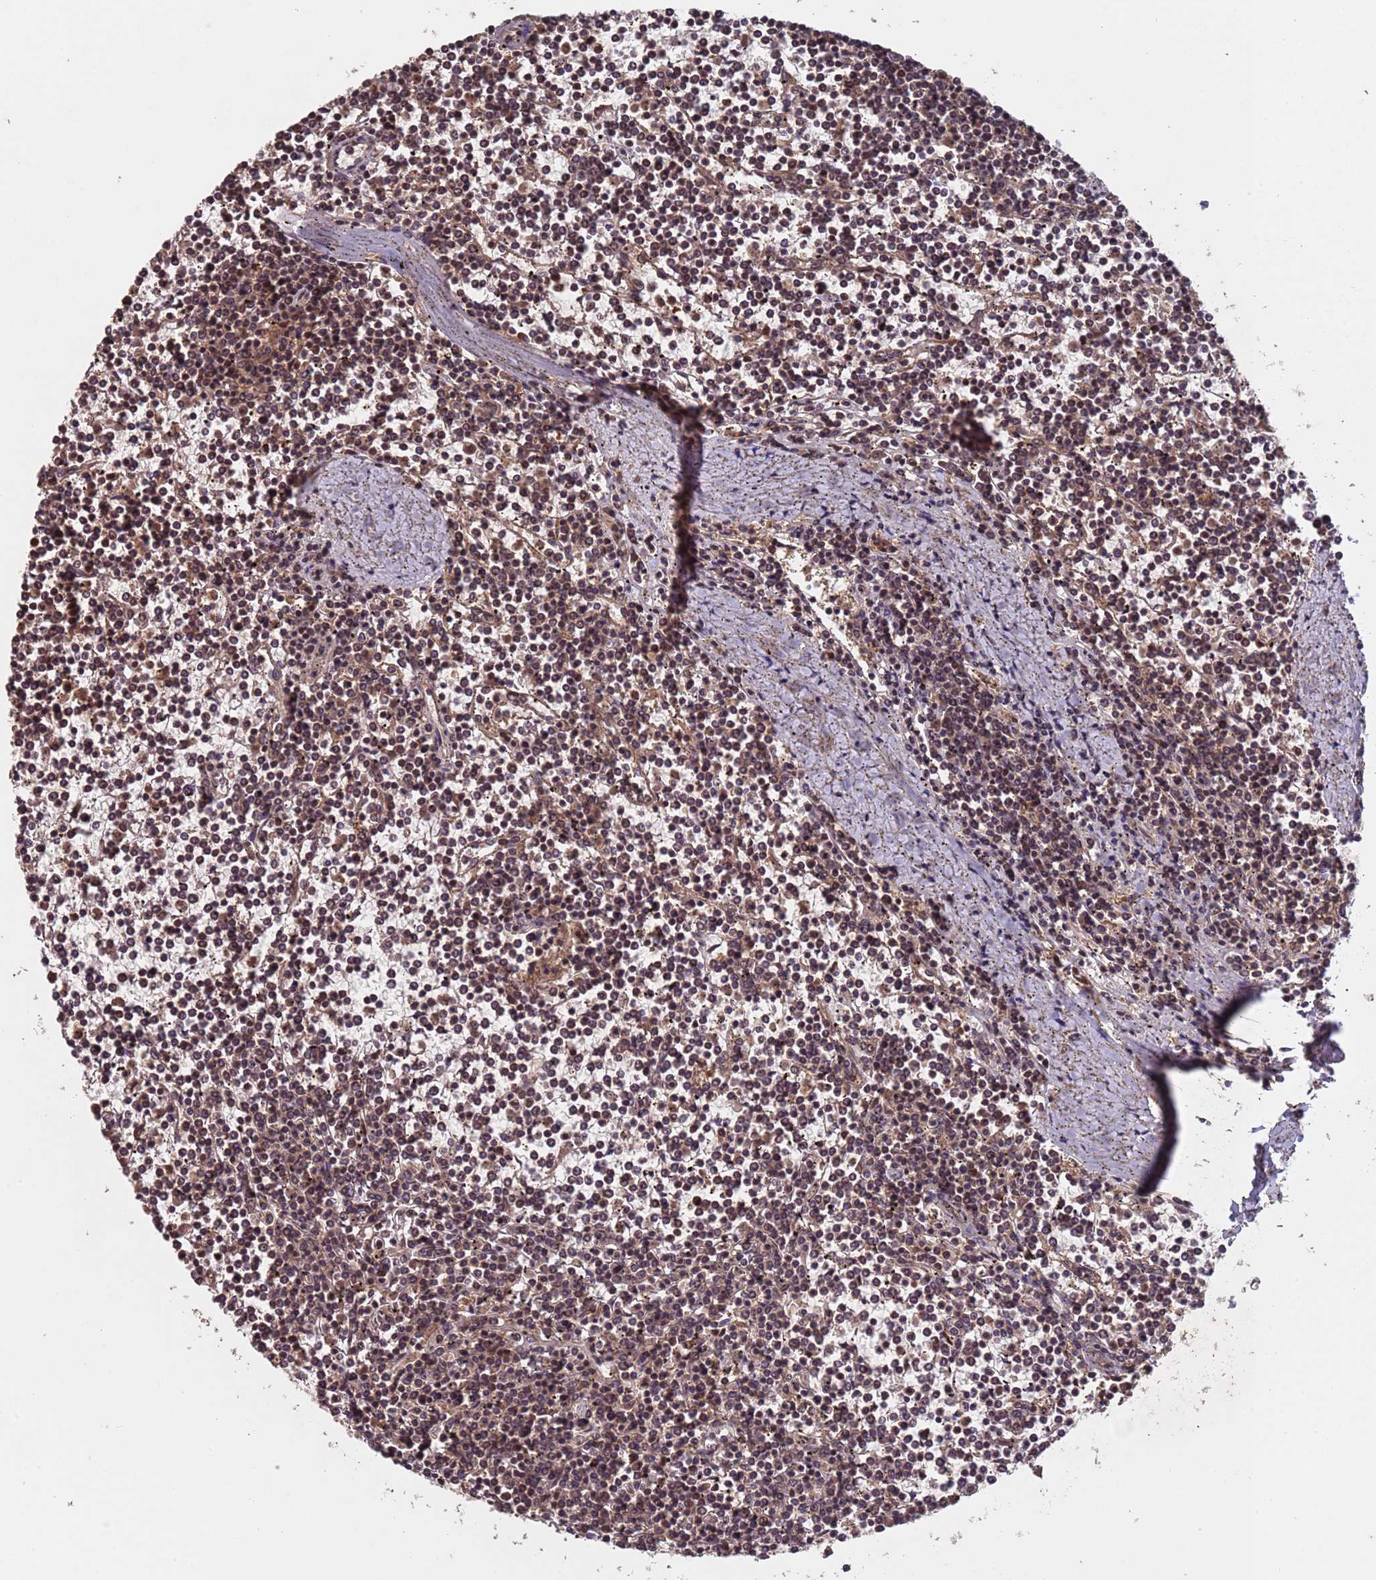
{"staining": {"intensity": "moderate", "quantity": ">75%", "location": "cytoplasmic/membranous"}, "tissue": "lymphoma", "cell_type": "Tumor cells", "image_type": "cancer", "snomed": [{"axis": "morphology", "description": "Malignant lymphoma, non-Hodgkin's type, Low grade"}, {"axis": "topography", "description": "Spleen"}], "caption": "IHC (DAB (3,3'-diaminobenzidine)) staining of human low-grade malignant lymphoma, non-Hodgkin's type exhibits moderate cytoplasmic/membranous protein expression in approximately >75% of tumor cells. The protein of interest is shown in brown color, while the nuclei are stained blue.", "gene": "ERI1", "patient": {"sex": "female", "age": 19}}